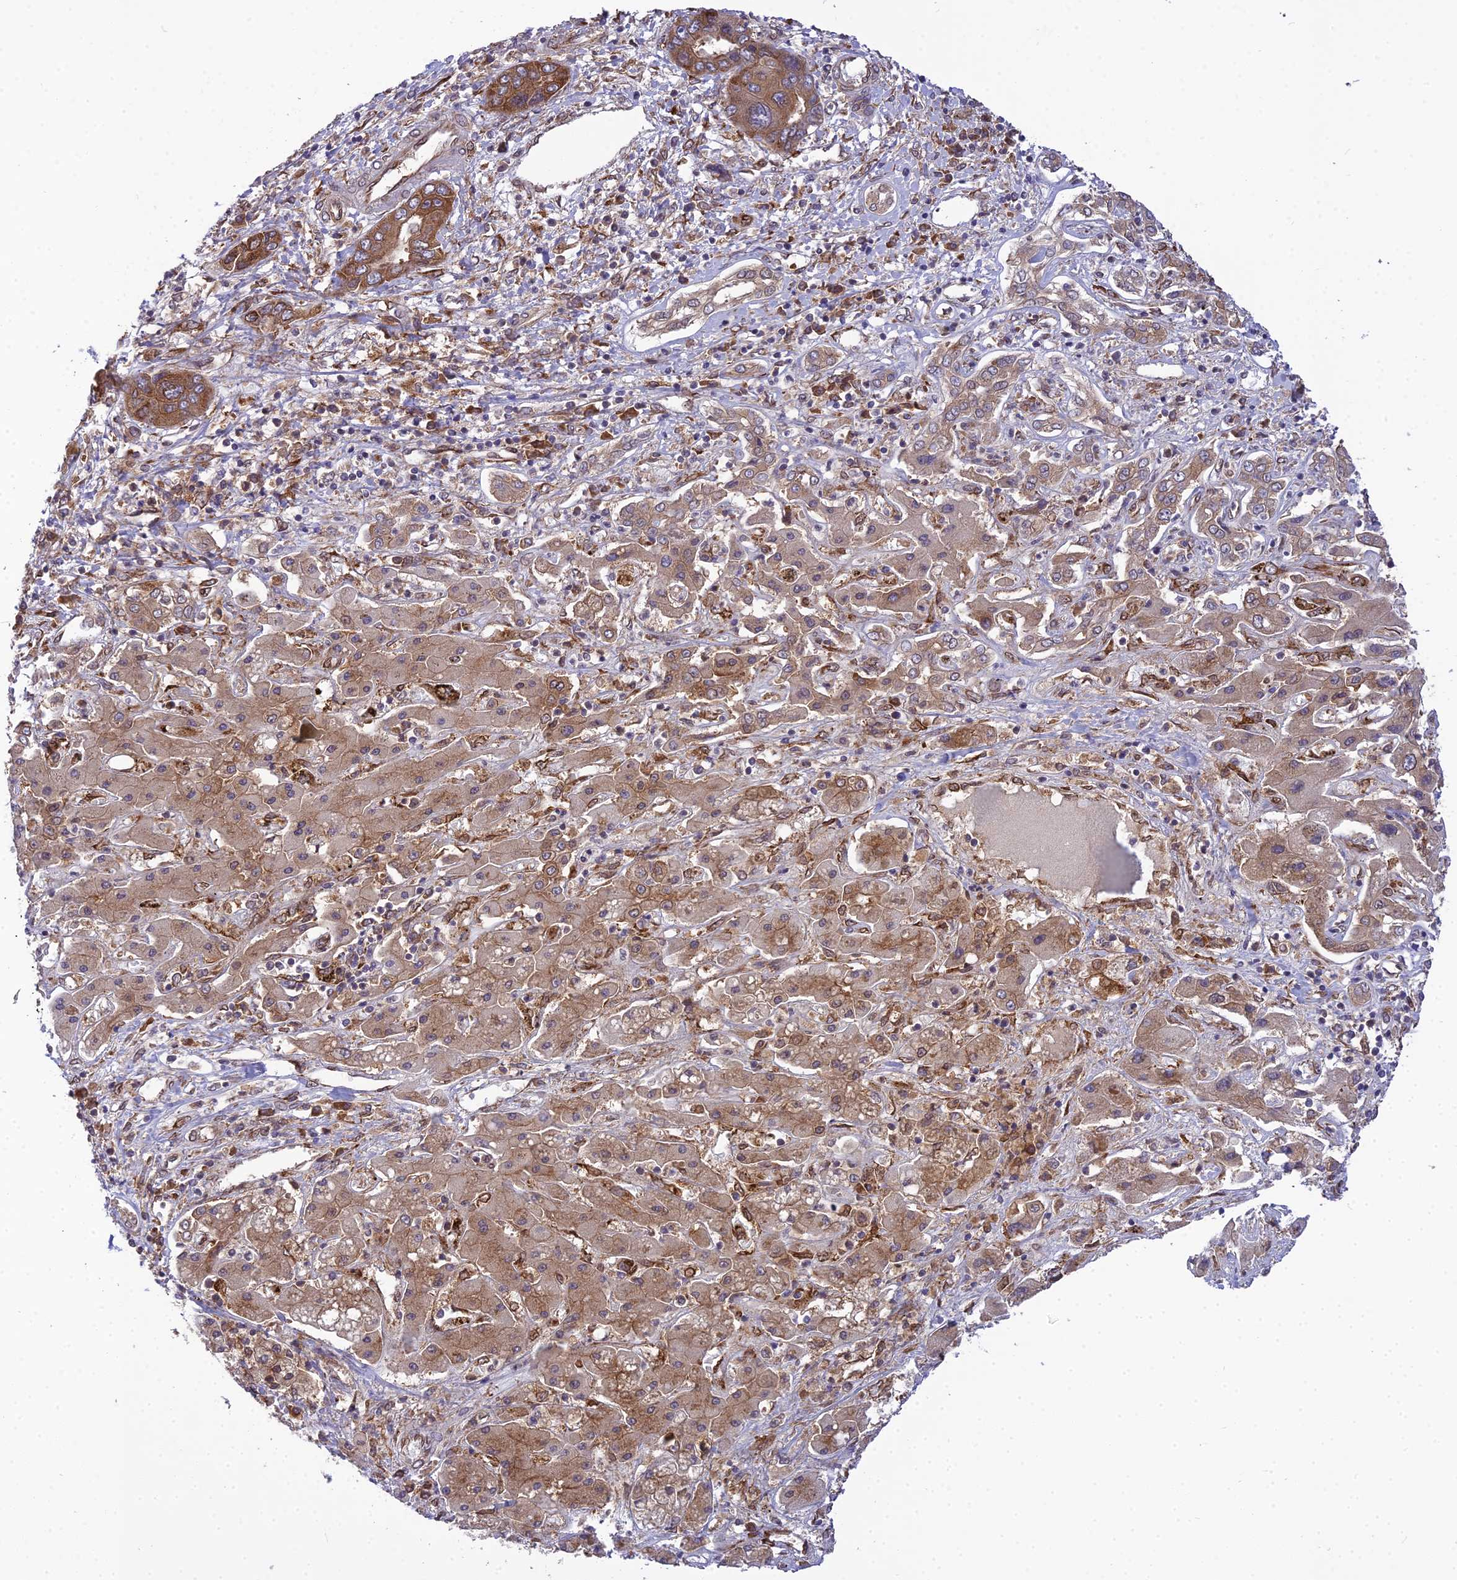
{"staining": {"intensity": "moderate", "quantity": "25%-75%", "location": "cytoplasmic/membranous"}, "tissue": "liver cancer", "cell_type": "Tumor cells", "image_type": "cancer", "snomed": [{"axis": "morphology", "description": "Cholangiocarcinoma"}, {"axis": "topography", "description": "Liver"}], "caption": "A medium amount of moderate cytoplasmic/membranous positivity is identified in about 25%-75% of tumor cells in cholangiocarcinoma (liver) tissue.", "gene": "DHCR7", "patient": {"sex": "male", "age": 67}}